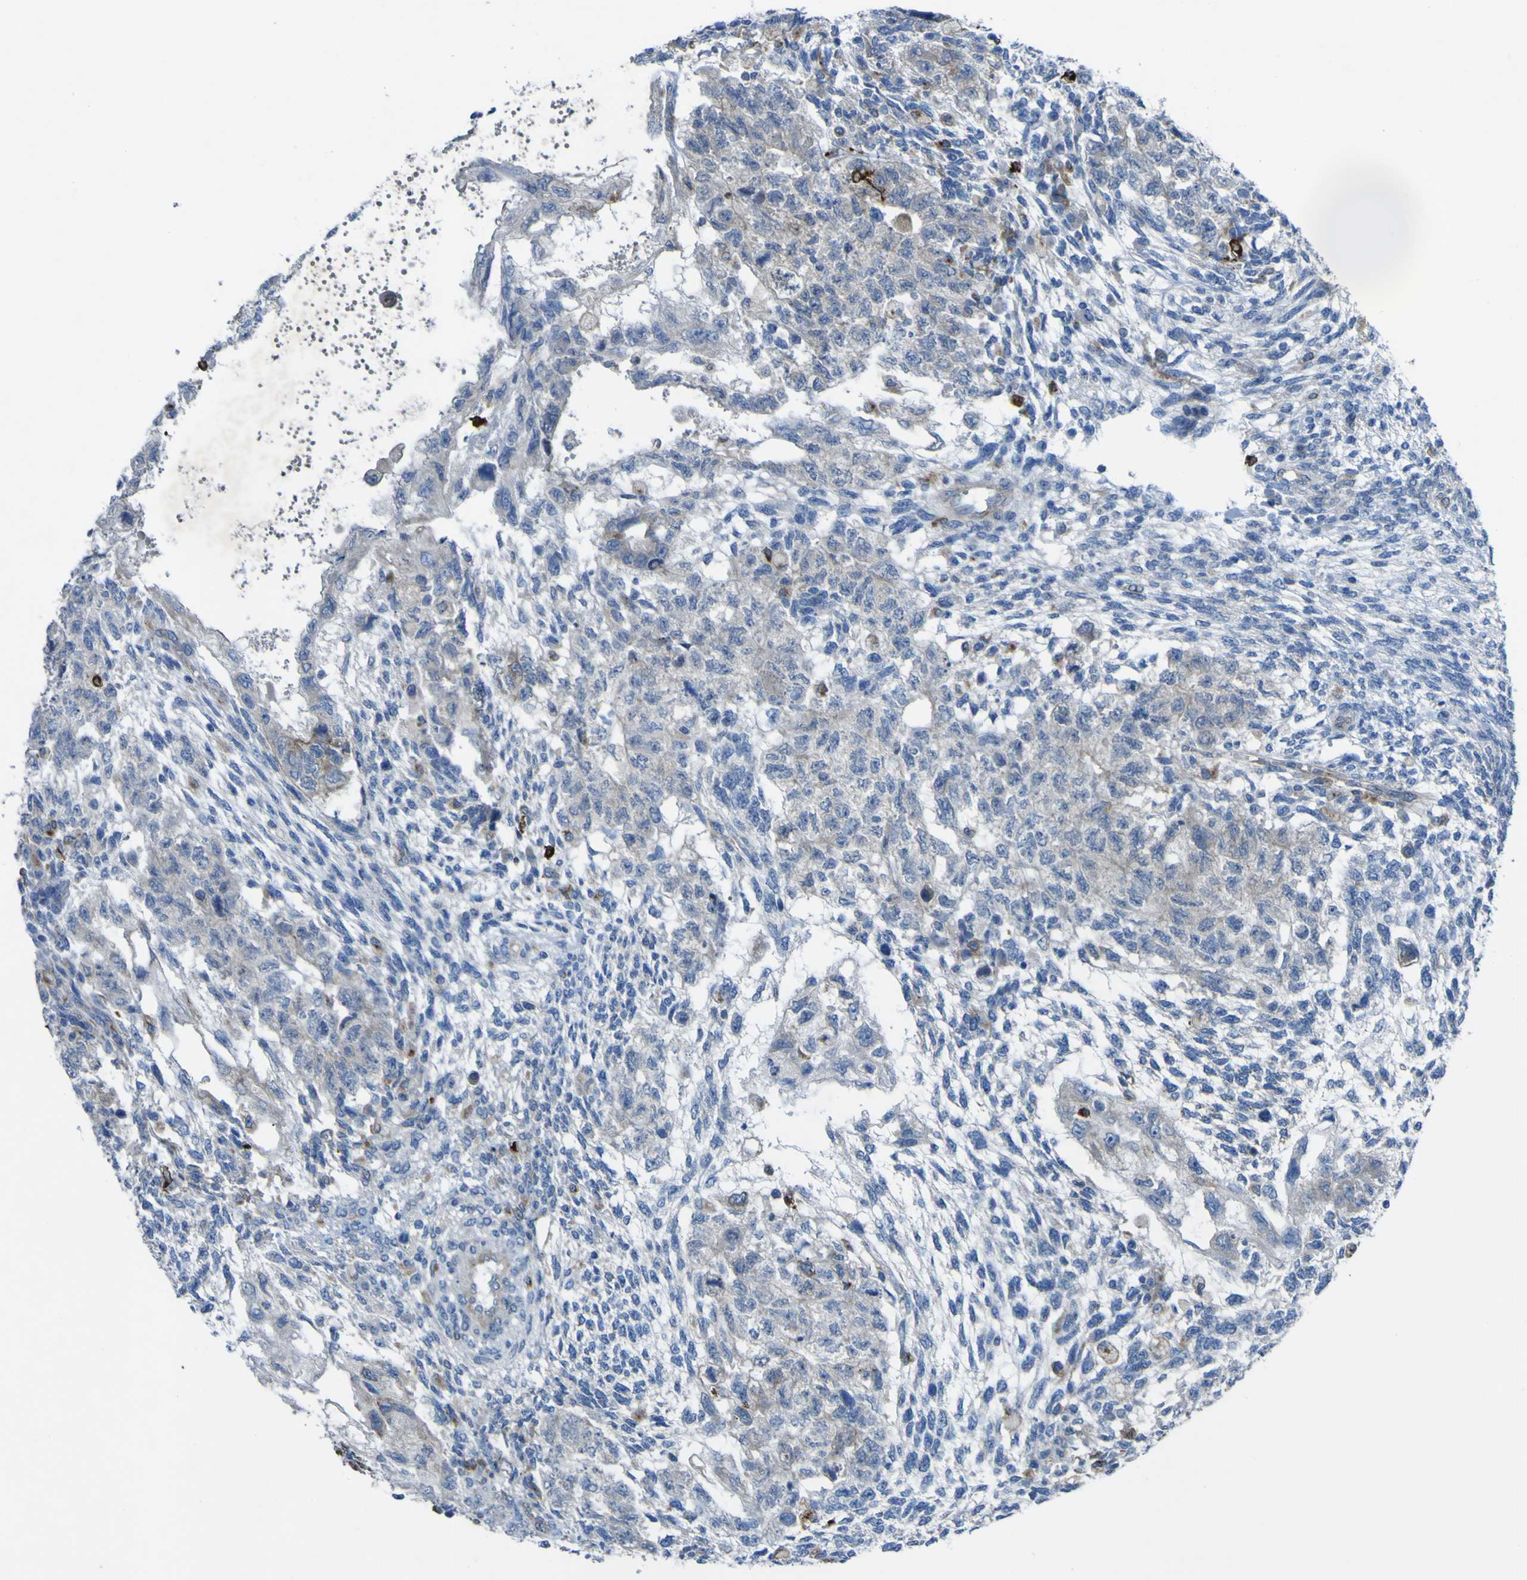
{"staining": {"intensity": "negative", "quantity": "none", "location": "none"}, "tissue": "testis cancer", "cell_type": "Tumor cells", "image_type": "cancer", "snomed": [{"axis": "morphology", "description": "Normal tissue, NOS"}, {"axis": "morphology", "description": "Carcinoma, Embryonal, NOS"}, {"axis": "topography", "description": "Testis"}], "caption": "DAB (3,3'-diaminobenzidine) immunohistochemical staining of testis cancer displays no significant expression in tumor cells.", "gene": "CST3", "patient": {"sex": "male", "age": 36}}